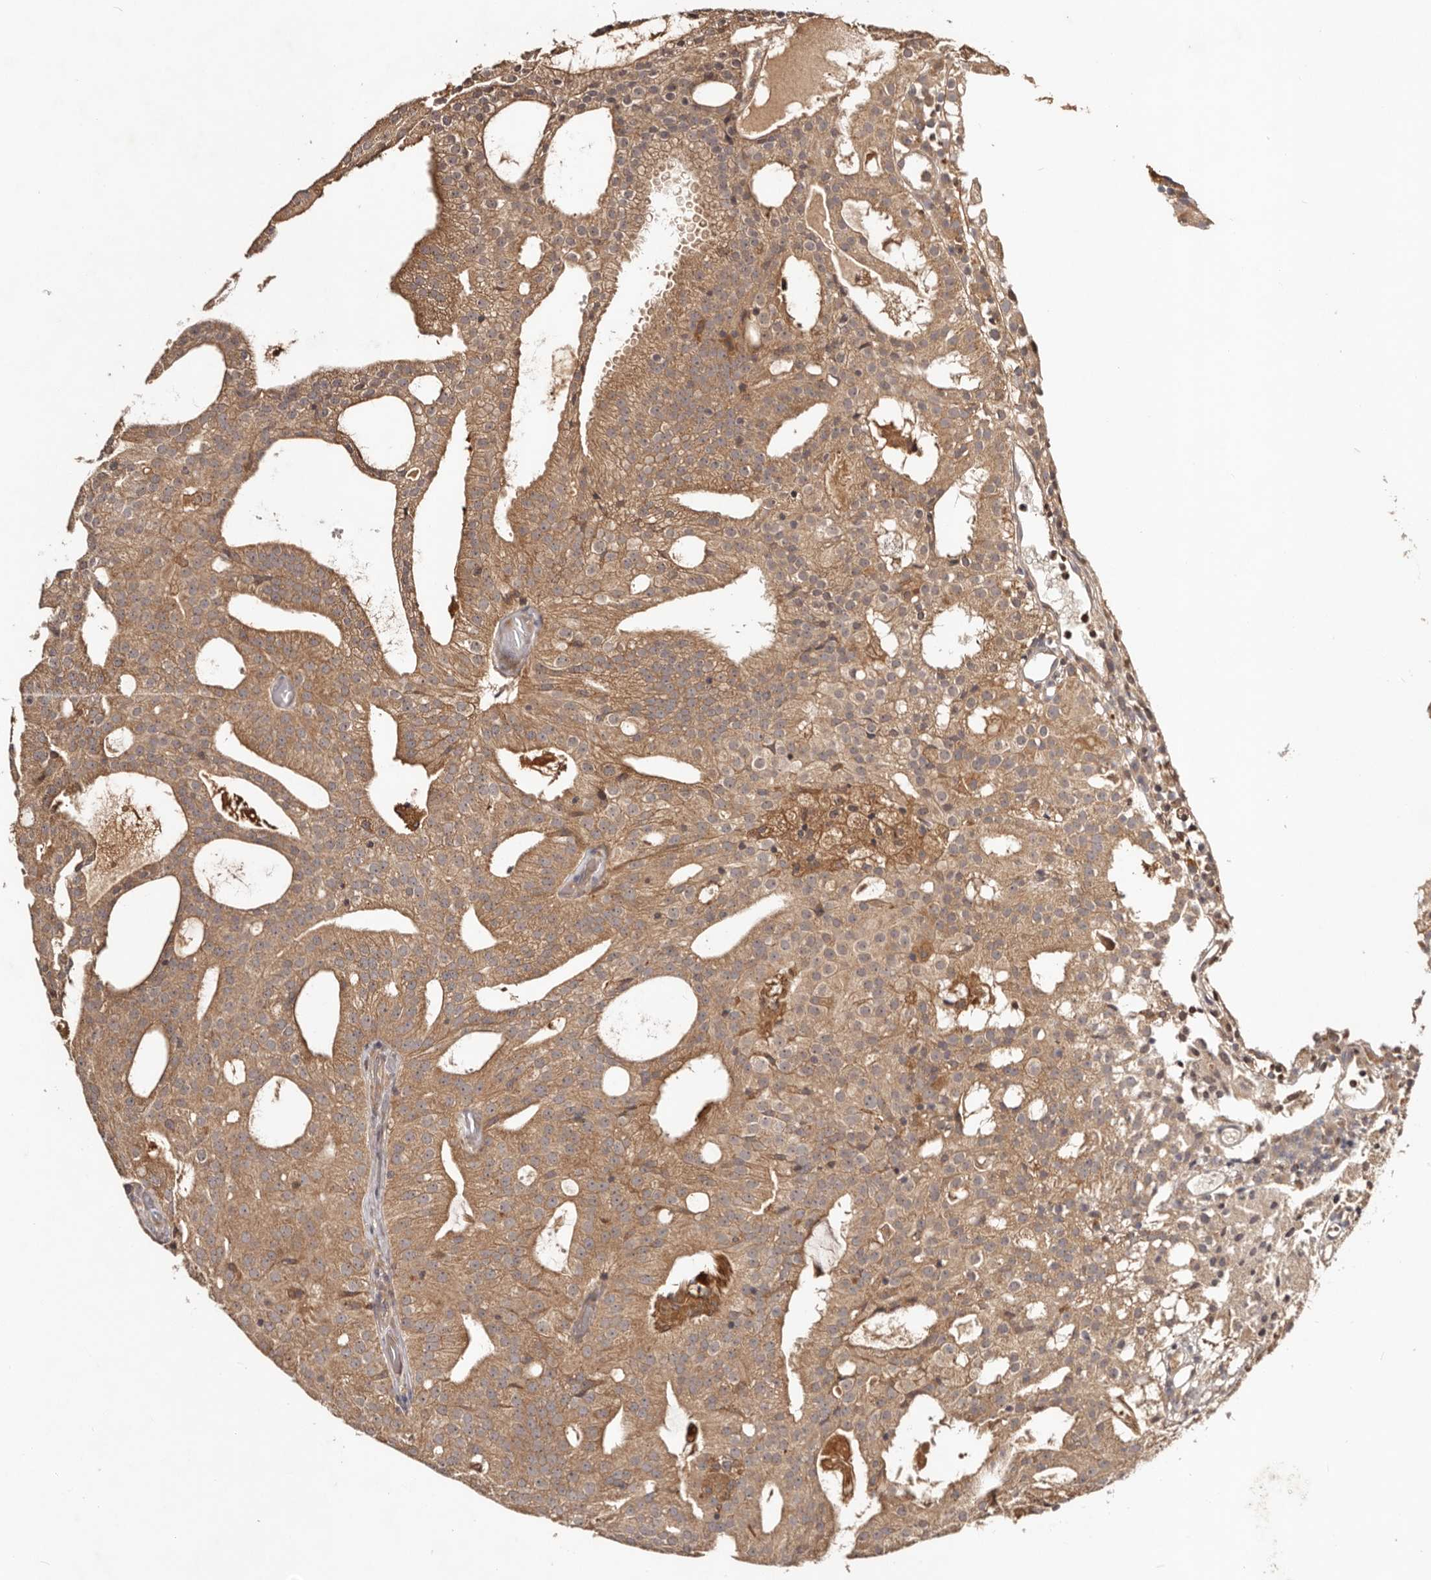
{"staining": {"intensity": "moderate", "quantity": ">75%", "location": "cytoplasmic/membranous"}, "tissue": "prostate cancer", "cell_type": "Tumor cells", "image_type": "cancer", "snomed": [{"axis": "morphology", "description": "Adenocarcinoma, Medium grade"}, {"axis": "topography", "description": "Prostate"}], "caption": "IHC photomicrograph of human prostate cancer (adenocarcinoma (medium-grade)) stained for a protein (brown), which reveals medium levels of moderate cytoplasmic/membranous positivity in about >75% of tumor cells.", "gene": "PKIB", "patient": {"sex": "male", "age": 88}}